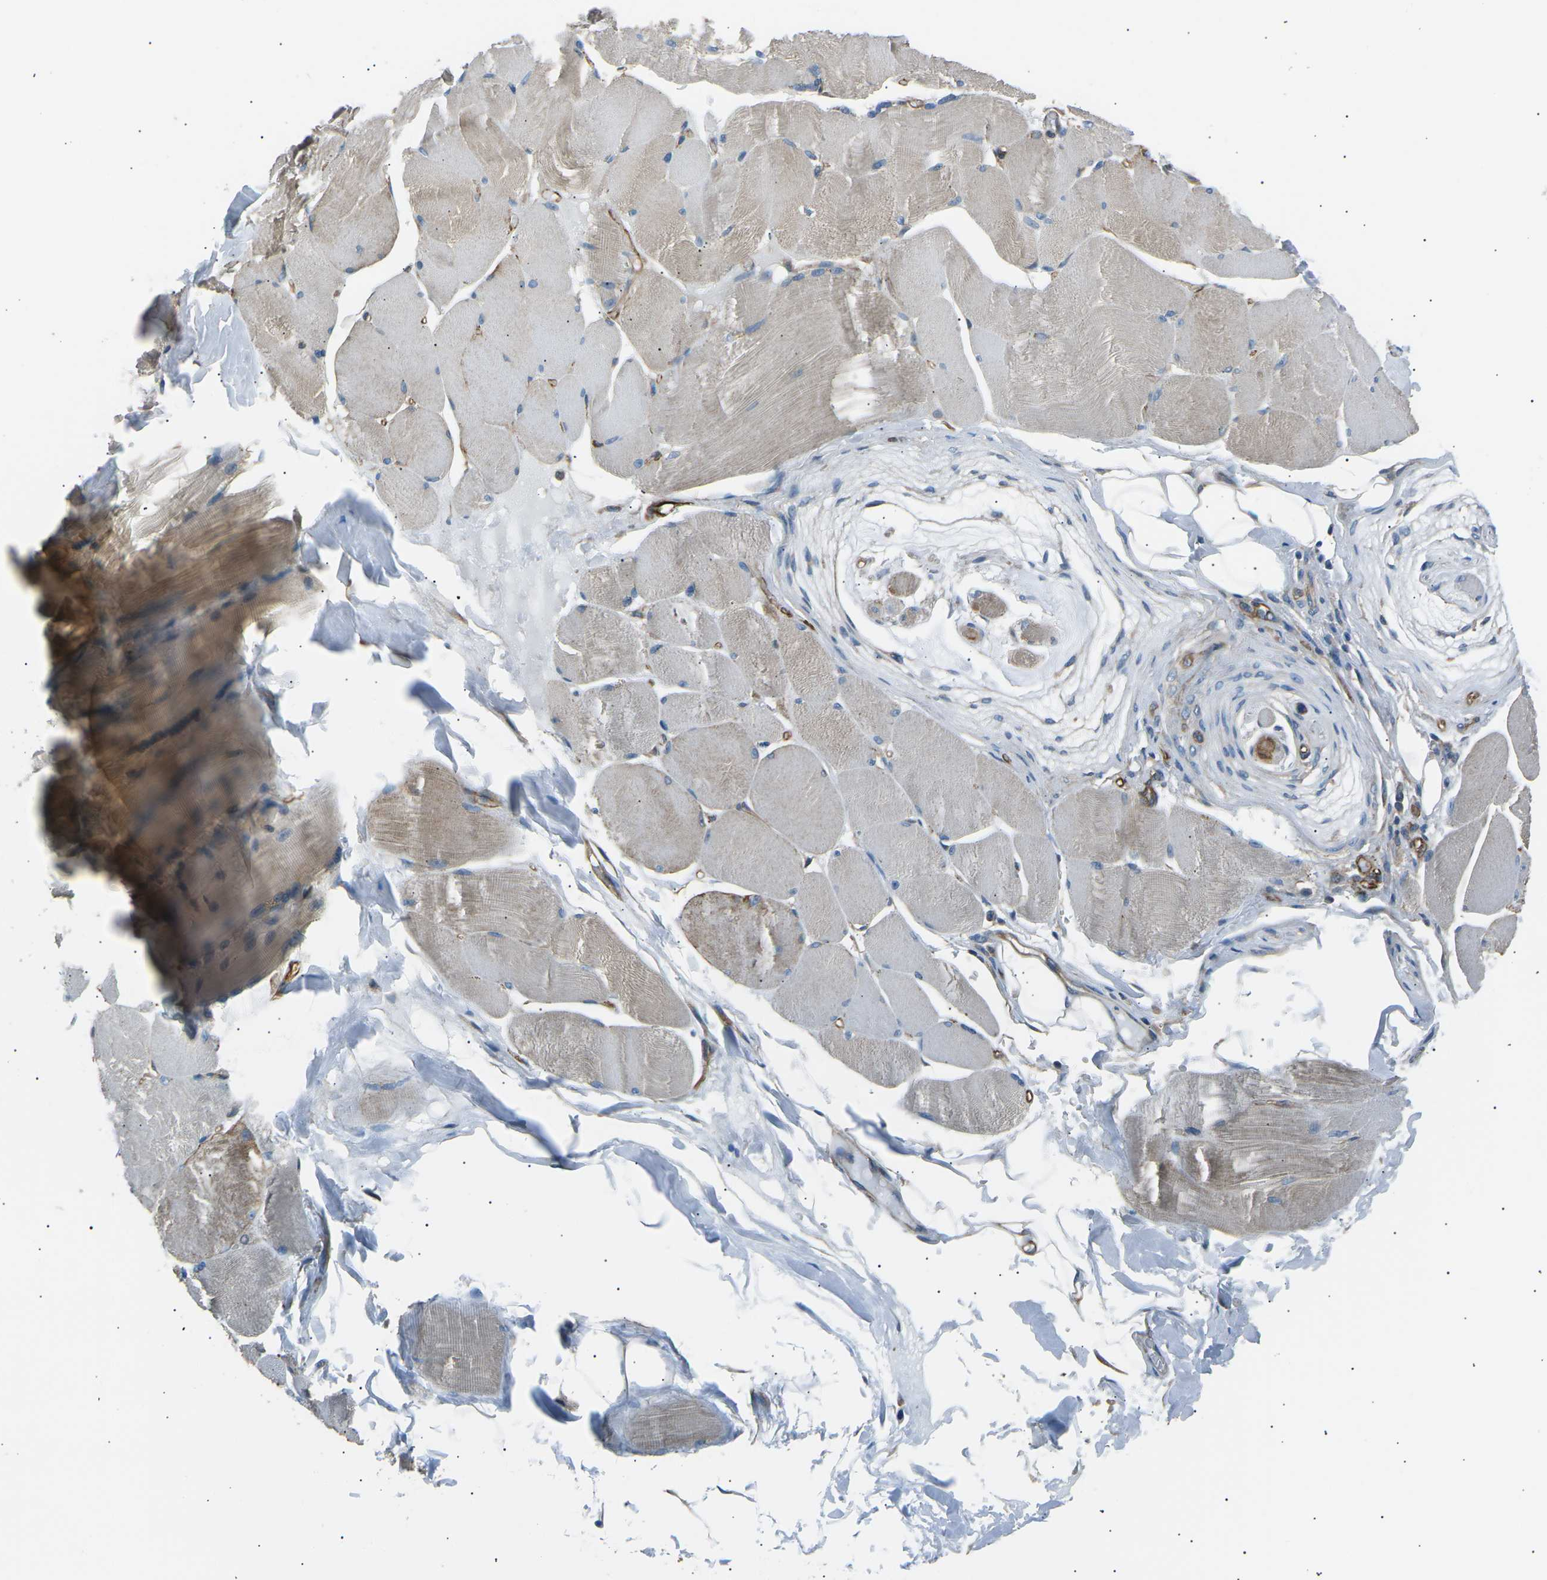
{"staining": {"intensity": "weak", "quantity": "25%-75%", "location": "cytoplasmic/membranous"}, "tissue": "skeletal muscle", "cell_type": "Myocytes", "image_type": "normal", "snomed": [{"axis": "morphology", "description": "Normal tissue, NOS"}, {"axis": "topography", "description": "Skin"}, {"axis": "topography", "description": "Skeletal muscle"}], "caption": "This histopathology image shows unremarkable skeletal muscle stained with immunohistochemistry to label a protein in brown. The cytoplasmic/membranous of myocytes show weak positivity for the protein. Nuclei are counter-stained blue.", "gene": "SLK", "patient": {"sex": "male", "age": 83}}